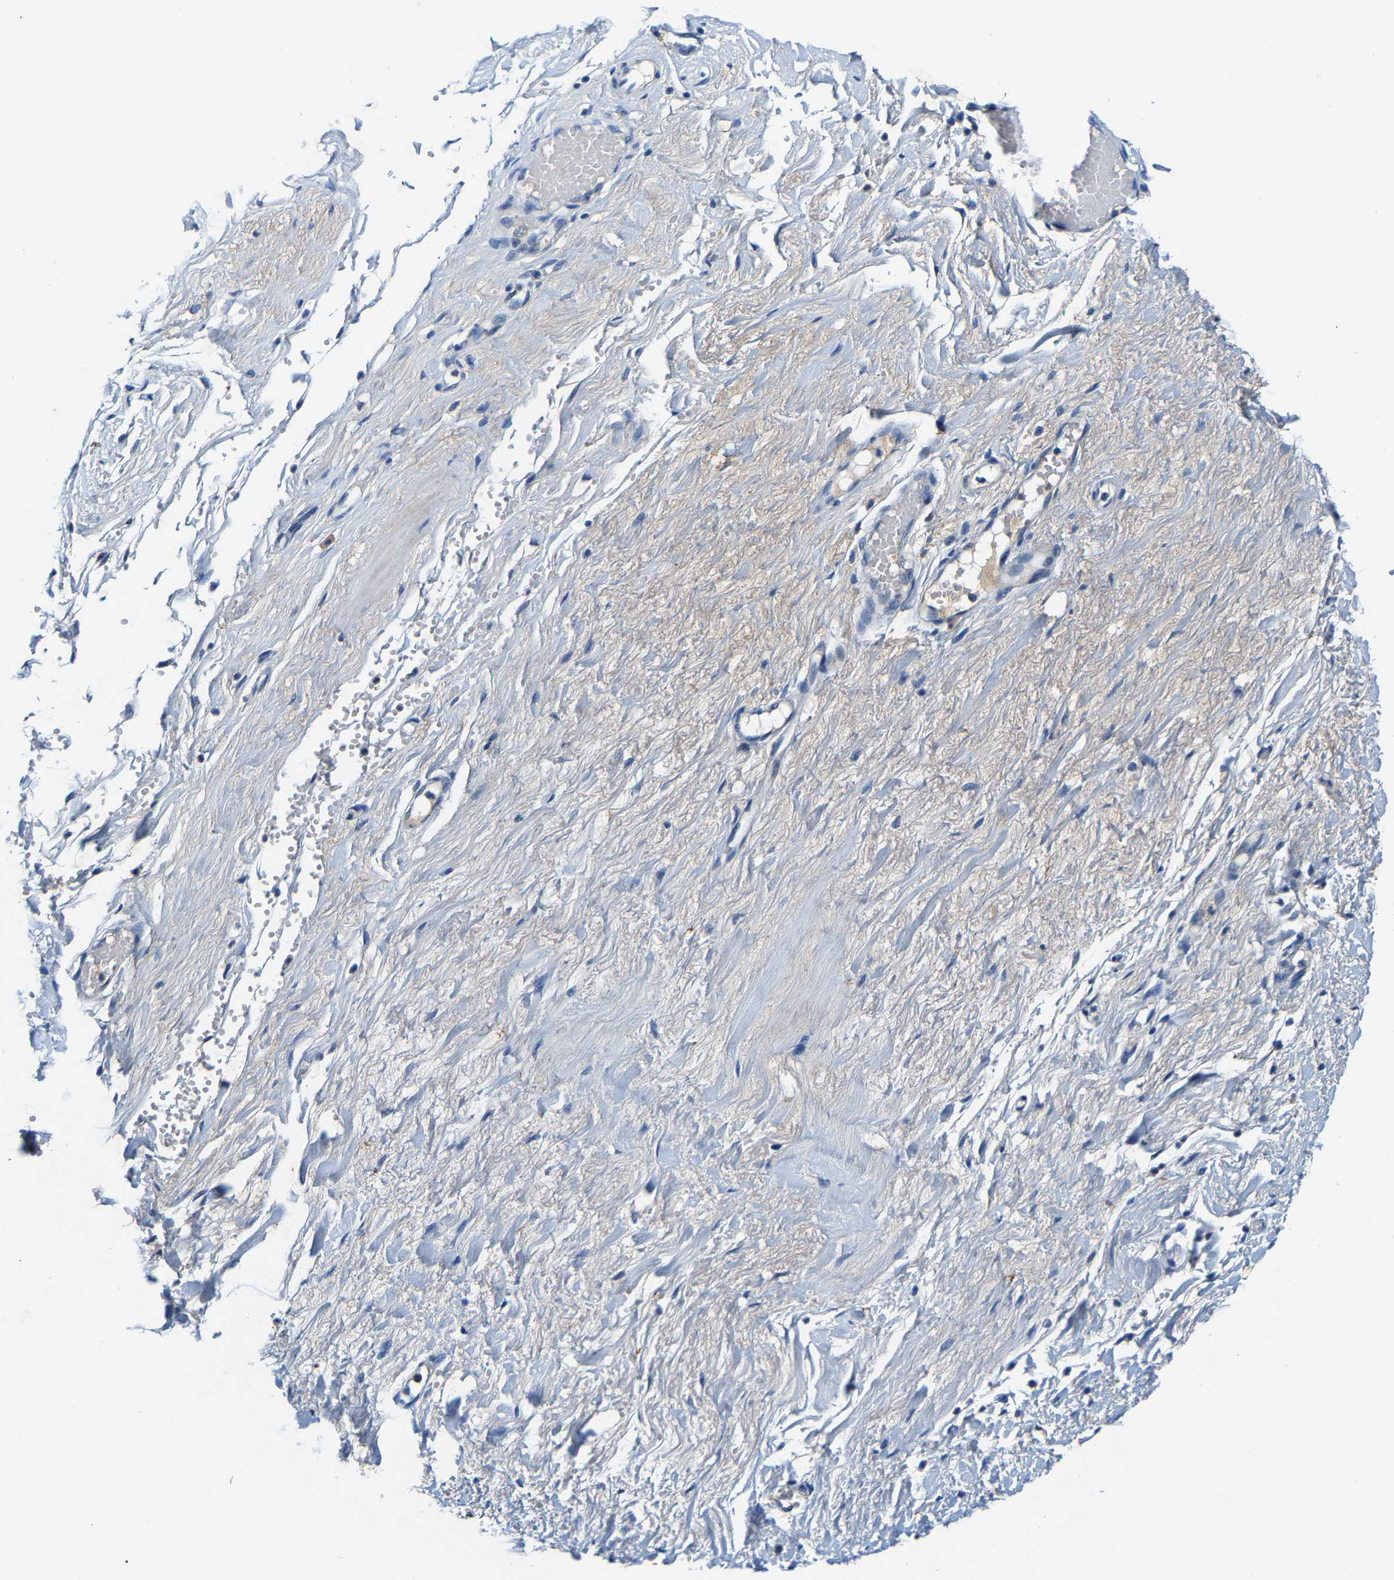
{"staining": {"intensity": "negative", "quantity": "none", "location": "none"}, "tissue": "adipose tissue", "cell_type": "Adipocytes", "image_type": "normal", "snomed": [{"axis": "morphology", "description": "Normal tissue, NOS"}, {"axis": "topography", "description": "Soft tissue"}], "caption": "Adipose tissue was stained to show a protein in brown. There is no significant expression in adipocytes.", "gene": "SLC25A25", "patient": {"sex": "male", "age": 72}}